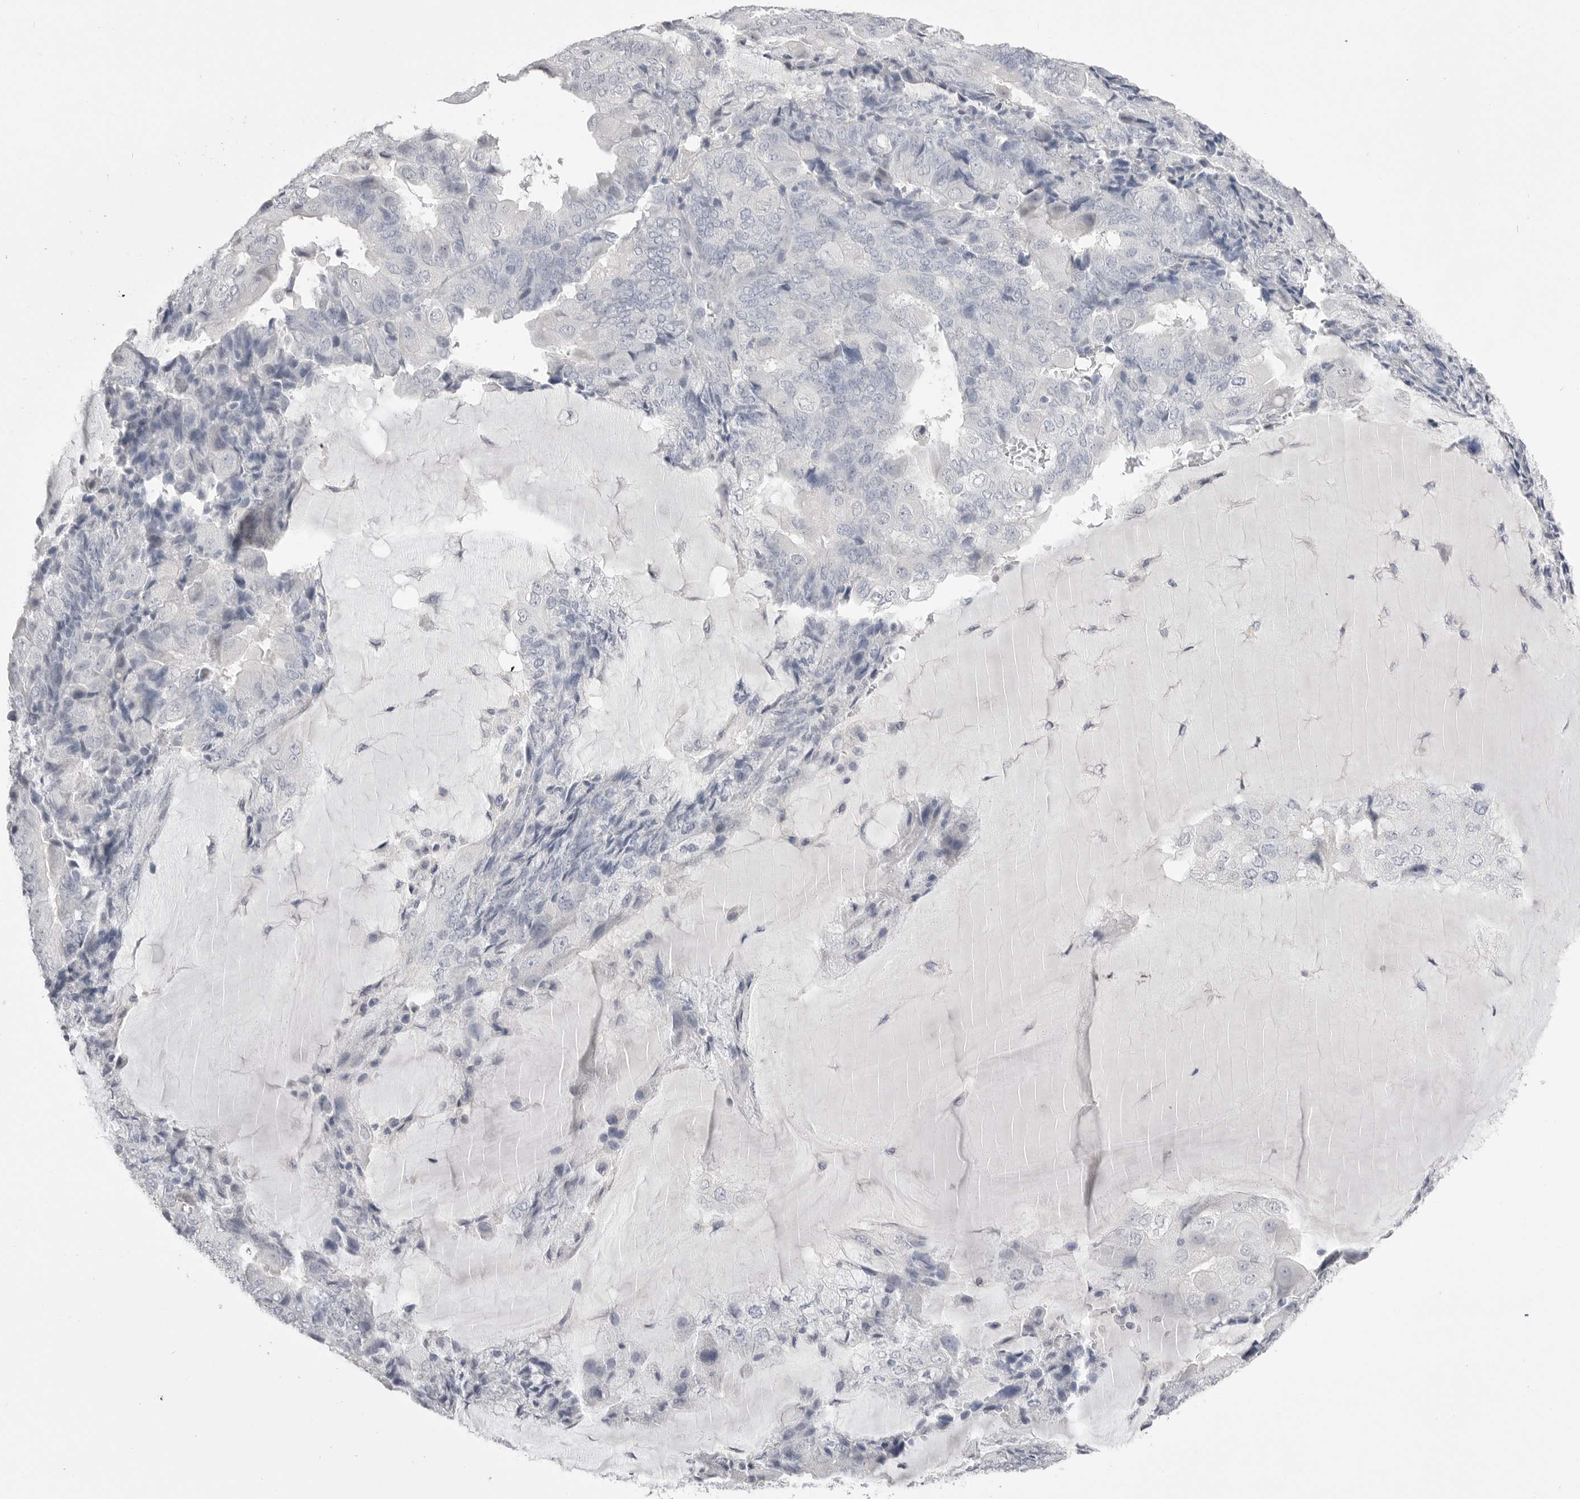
{"staining": {"intensity": "negative", "quantity": "none", "location": "none"}, "tissue": "endometrial cancer", "cell_type": "Tumor cells", "image_type": "cancer", "snomed": [{"axis": "morphology", "description": "Adenocarcinoma, NOS"}, {"axis": "topography", "description": "Endometrium"}], "caption": "Histopathology image shows no significant protein staining in tumor cells of endometrial adenocarcinoma.", "gene": "CPB1", "patient": {"sex": "female", "age": 81}}